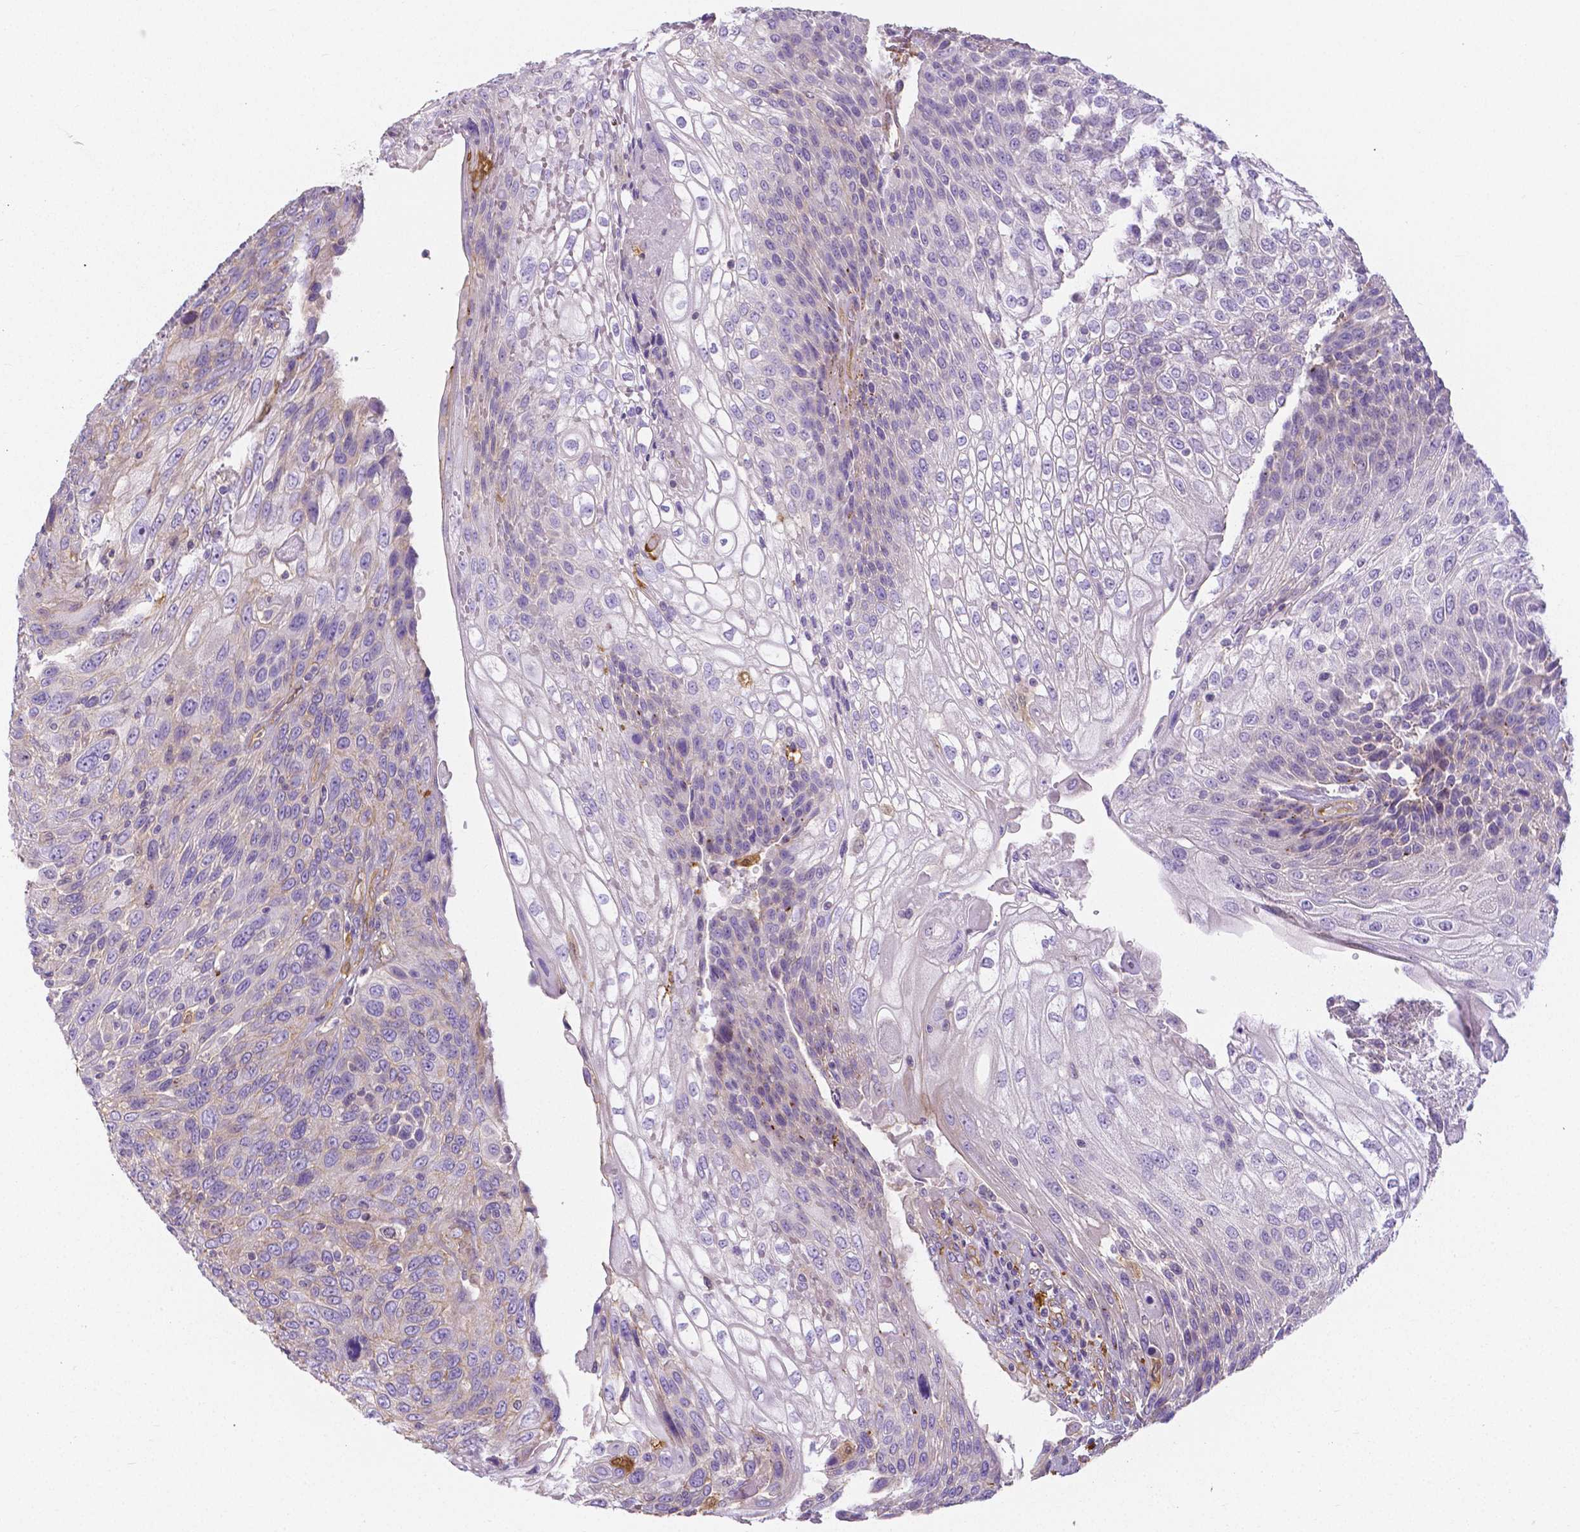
{"staining": {"intensity": "negative", "quantity": "none", "location": "none"}, "tissue": "urothelial cancer", "cell_type": "Tumor cells", "image_type": "cancer", "snomed": [{"axis": "morphology", "description": "Urothelial carcinoma, High grade"}, {"axis": "topography", "description": "Urinary bladder"}], "caption": "The photomicrograph exhibits no significant positivity in tumor cells of urothelial cancer.", "gene": "CRMP1", "patient": {"sex": "female", "age": 70}}